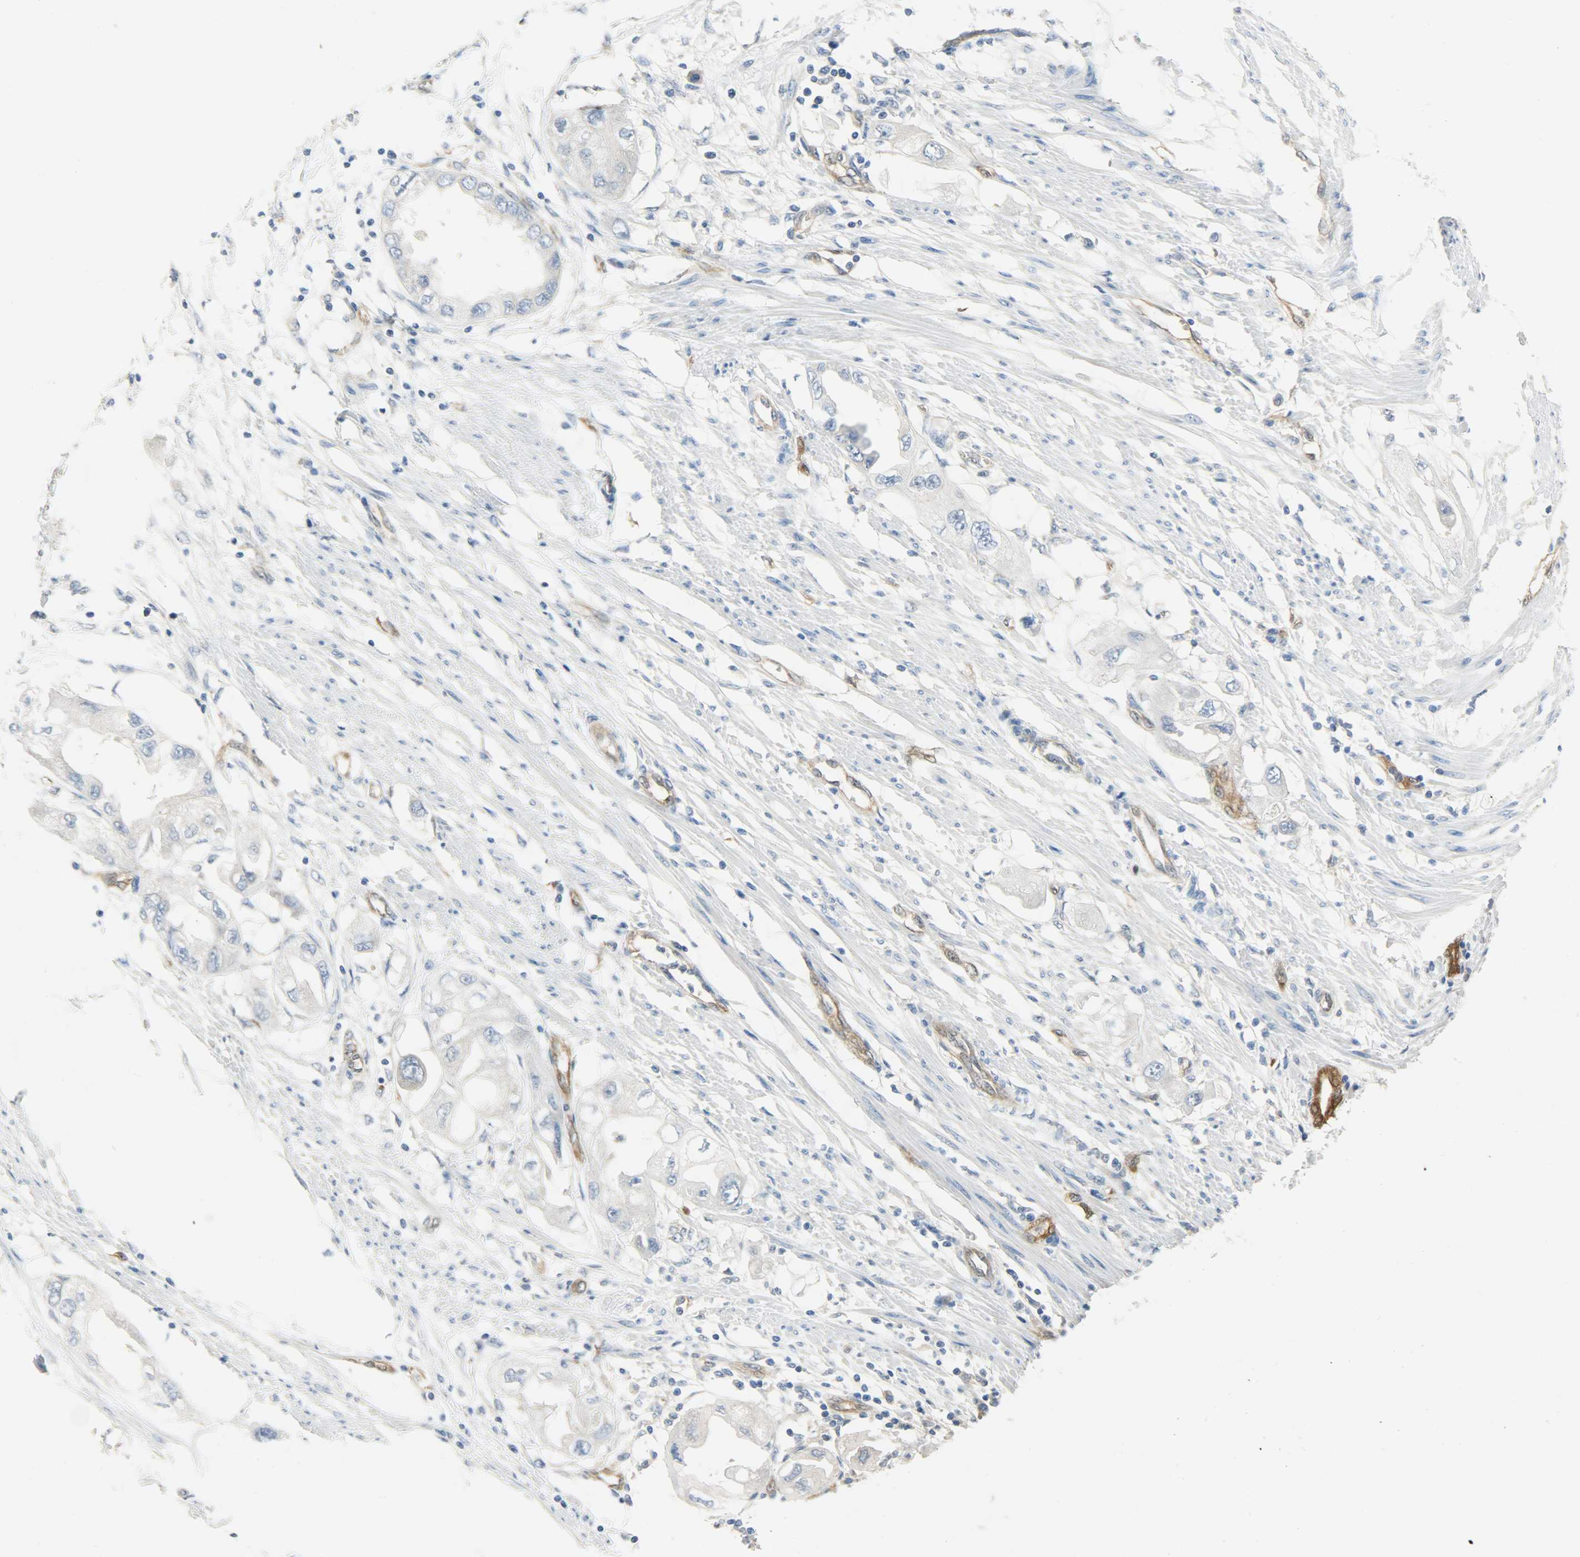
{"staining": {"intensity": "negative", "quantity": "none", "location": "none"}, "tissue": "endometrial cancer", "cell_type": "Tumor cells", "image_type": "cancer", "snomed": [{"axis": "morphology", "description": "Adenocarcinoma, NOS"}, {"axis": "topography", "description": "Endometrium"}], "caption": "High power microscopy micrograph of an immunohistochemistry histopathology image of endometrial cancer, revealing no significant staining in tumor cells.", "gene": "FKBP1A", "patient": {"sex": "female", "age": 67}}